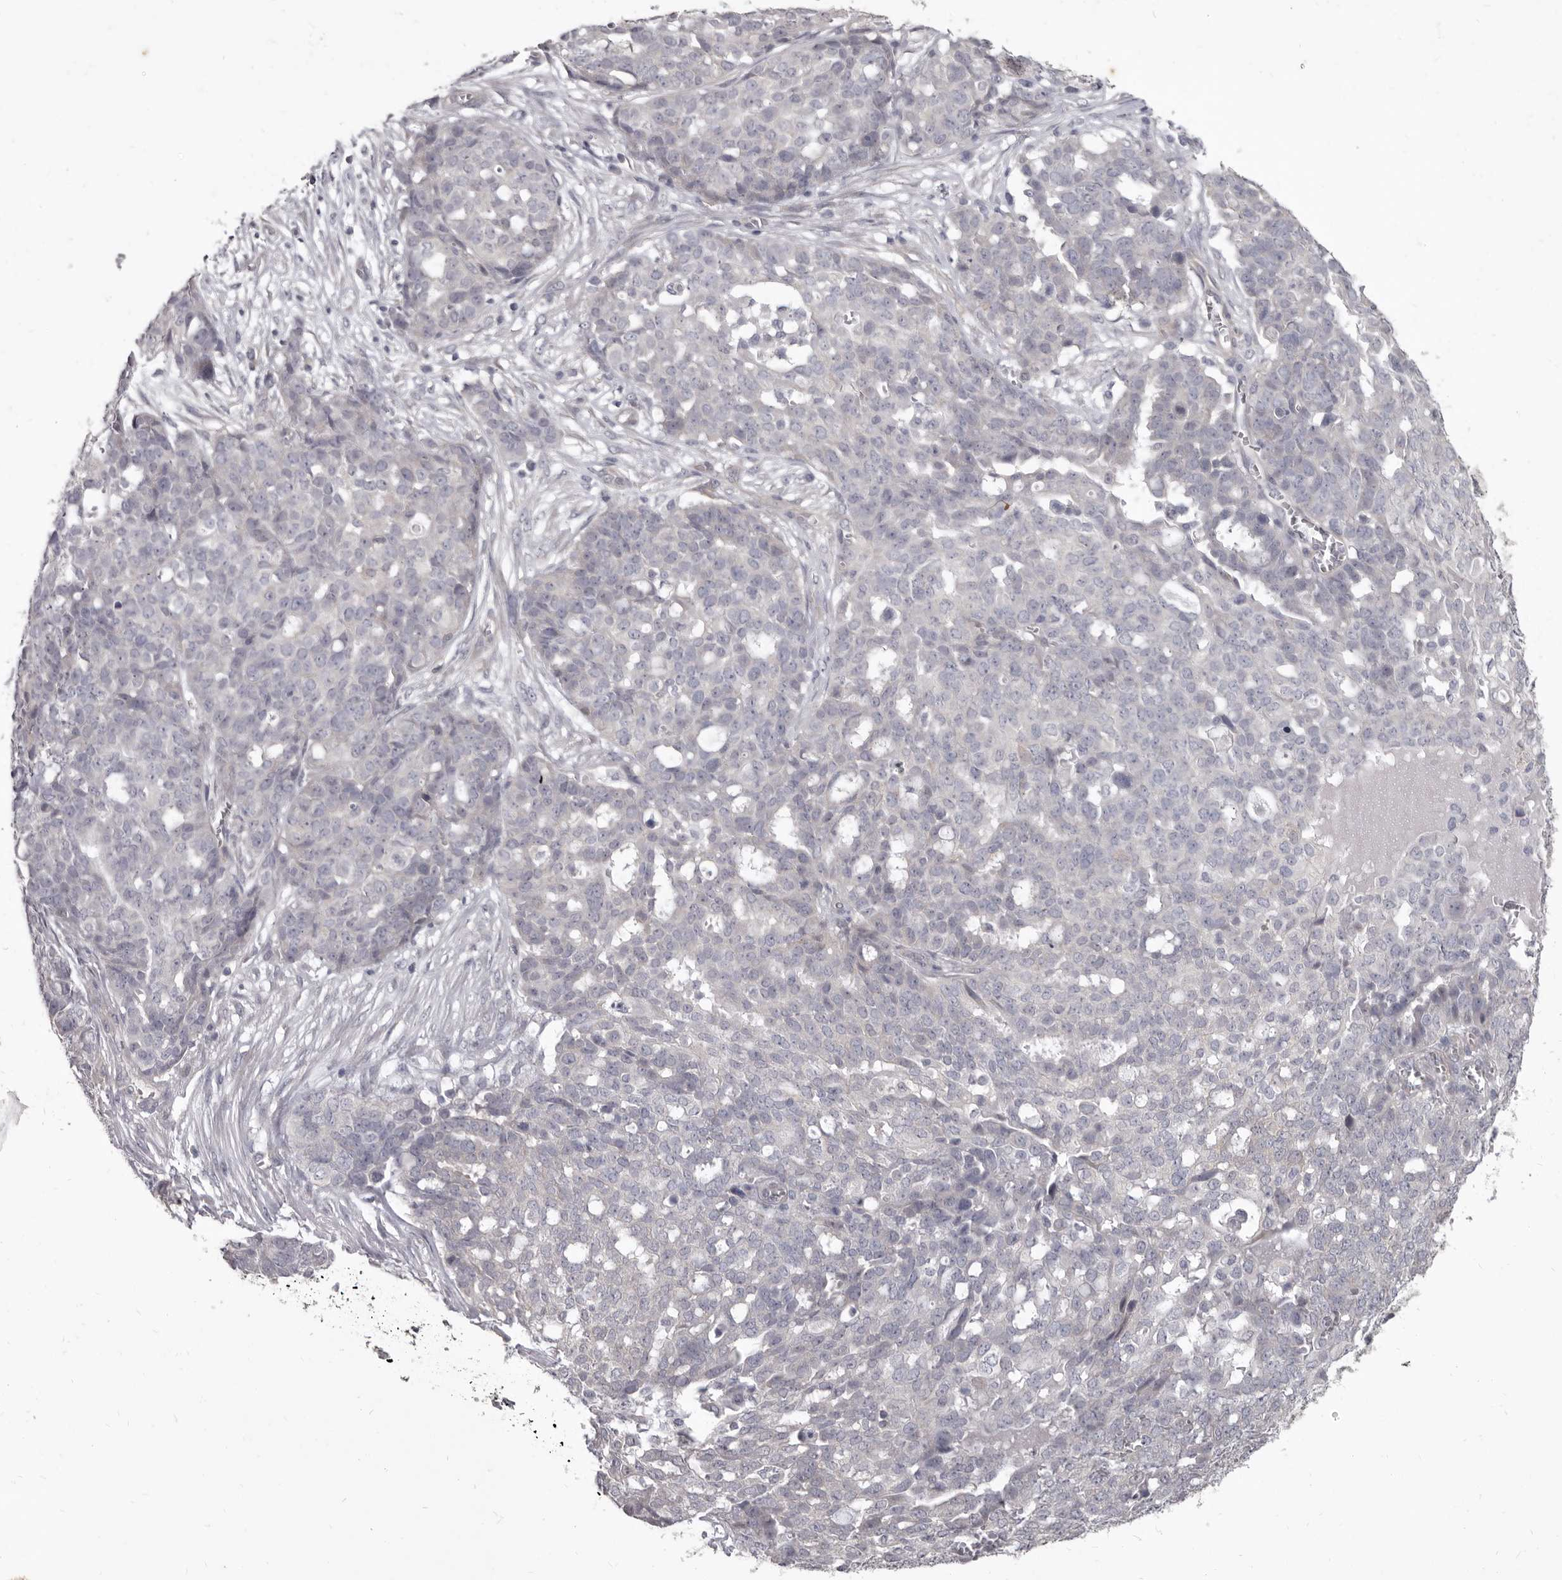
{"staining": {"intensity": "negative", "quantity": "none", "location": "none"}, "tissue": "ovarian cancer", "cell_type": "Tumor cells", "image_type": "cancer", "snomed": [{"axis": "morphology", "description": "Cystadenocarcinoma, serous, NOS"}, {"axis": "topography", "description": "Soft tissue"}, {"axis": "topography", "description": "Ovary"}], "caption": "High power microscopy photomicrograph of an immunohistochemistry (IHC) histopathology image of serous cystadenocarcinoma (ovarian), revealing no significant expression in tumor cells.", "gene": "GSK3B", "patient": {"sex": "female", "age": 57}}